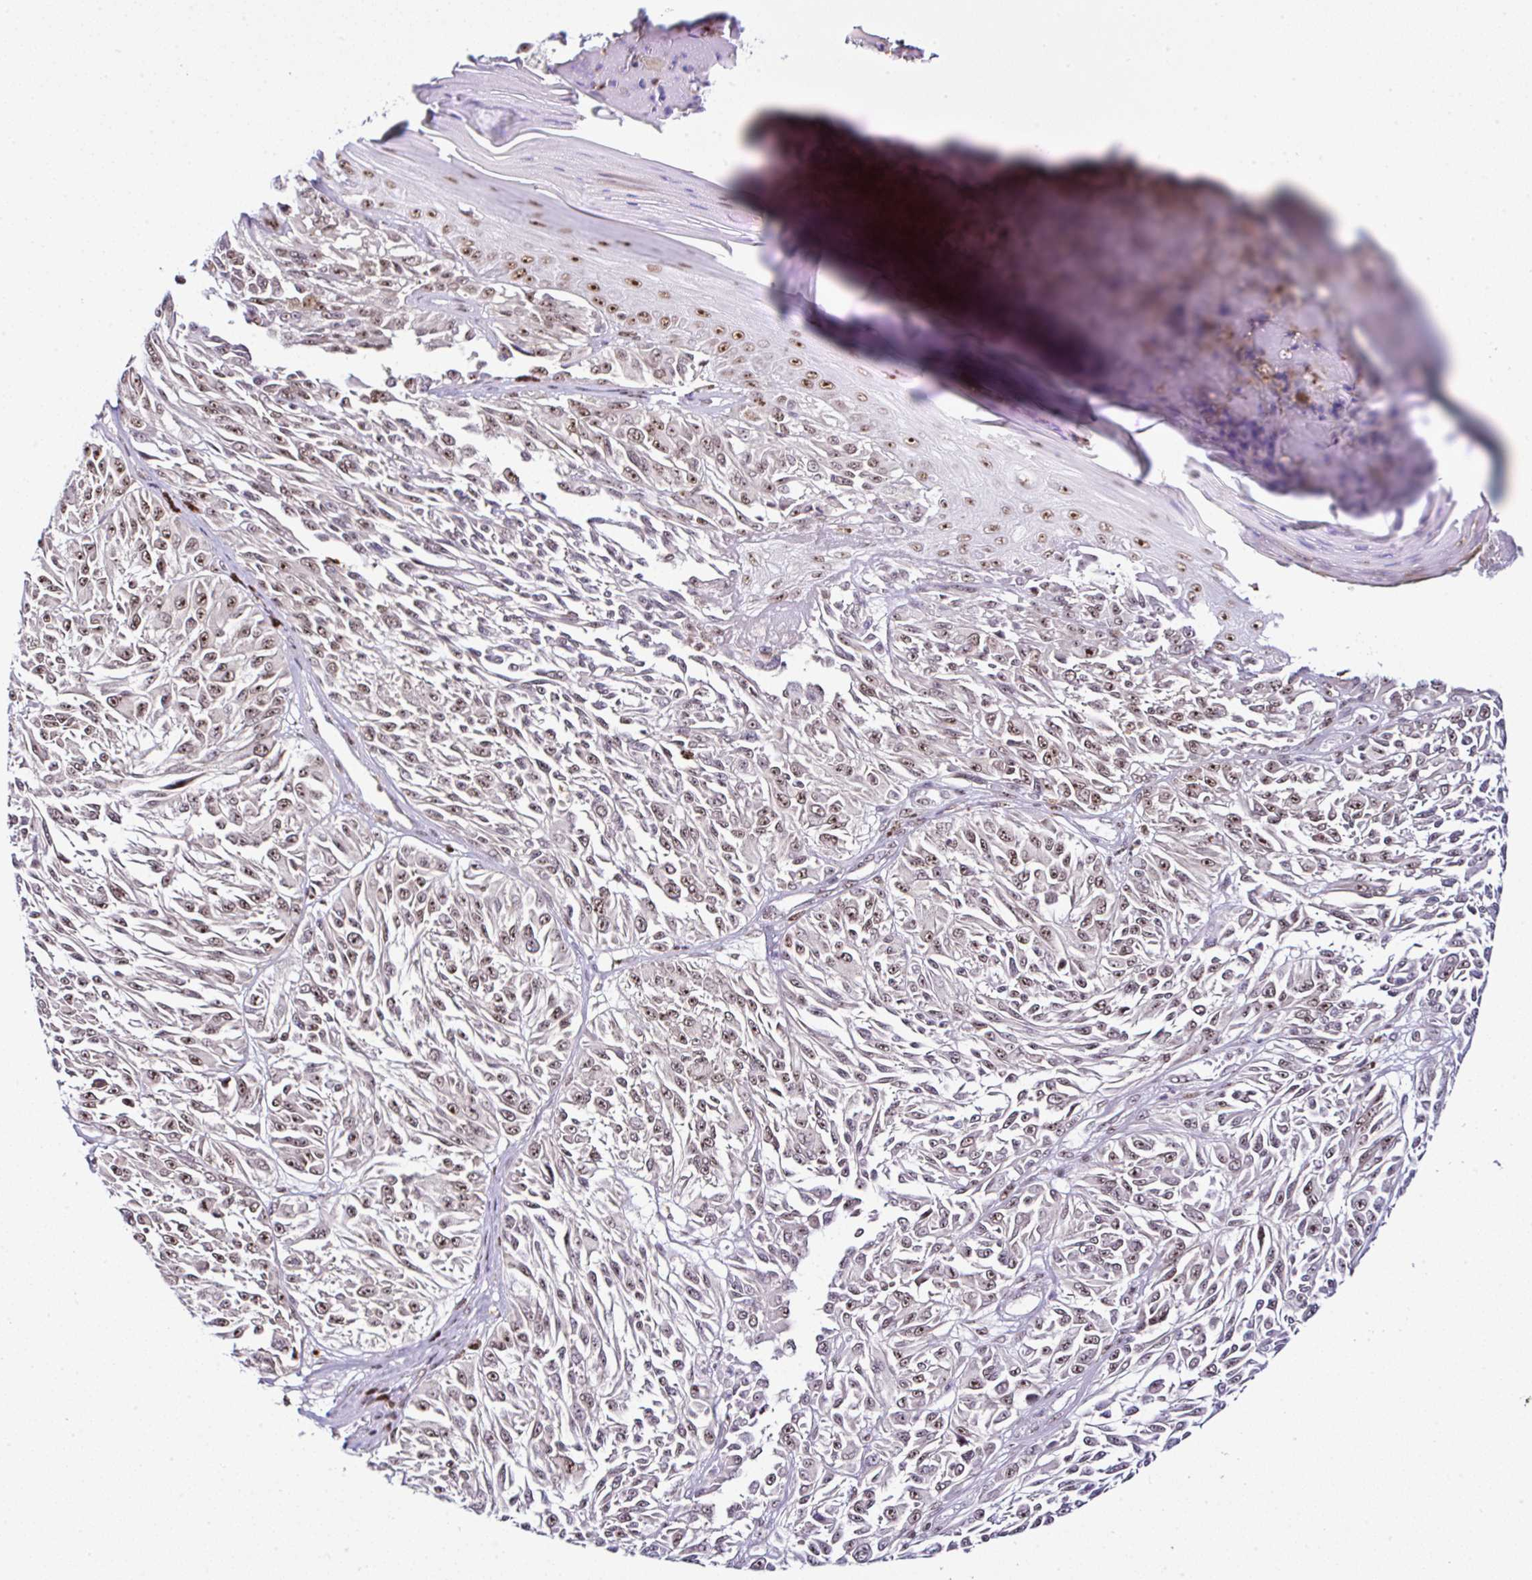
{"staining": {"intensity": "moderate", "quantity": ">75%", "location": "nuclear"}, "tissue": "melanoma", "cell_type": "Tumor cells", "image_type": "cancer", "snomed": [{"axis": "morphology", "description": "Malignant melanoma, NOS"}, {"axis": "topography", "description": "Skin"}], "caption": "About >75% of tumor cells in melanoma exhibit moderate nuclear protein staining as visualized by brown immunohistochemical staining.", "gene": "PTPN2", "patient": {"sex": "male", "age": 94}}